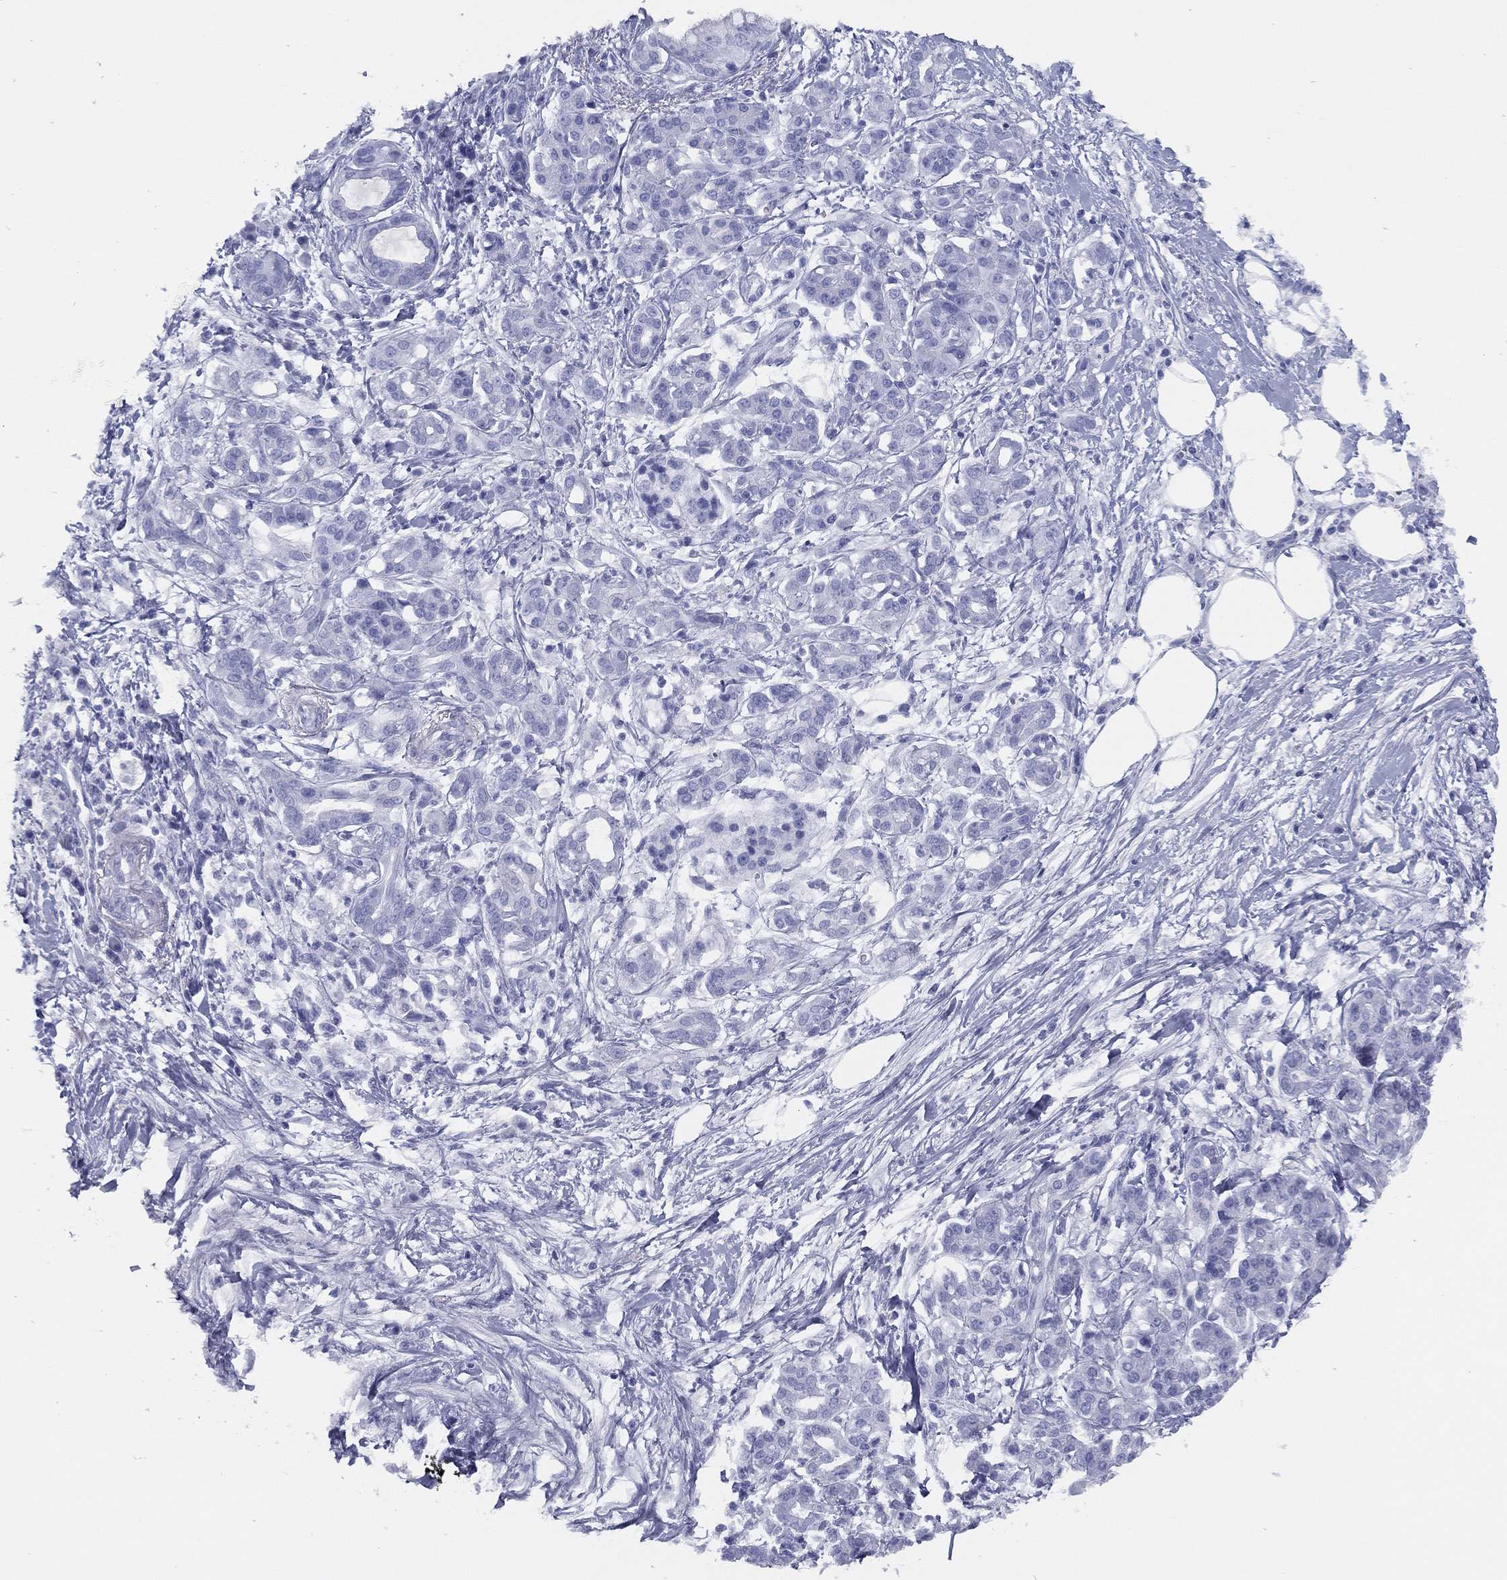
{"staining": {"intensity": "negative", "quantity": "none", "location": "none"}, "tissue": "pancreatic cancer", "cell_type": "Tumor cells", "image_type": "cancer", "snomed": [{"axis": "morphology", "description": "Adenocarcinoma, NOS"}, {"axis": "topography", "description": "Pancreas"}], "caption": "Immunohistochemistry photomicrograph of neoplastic tissue: pancreatic cancer (adenocarcinoma) stained with DAB displays no significant protein staining in tumor cells.", "gene": "TMEM252", "patient": {"sex": "male", "age": 72}}